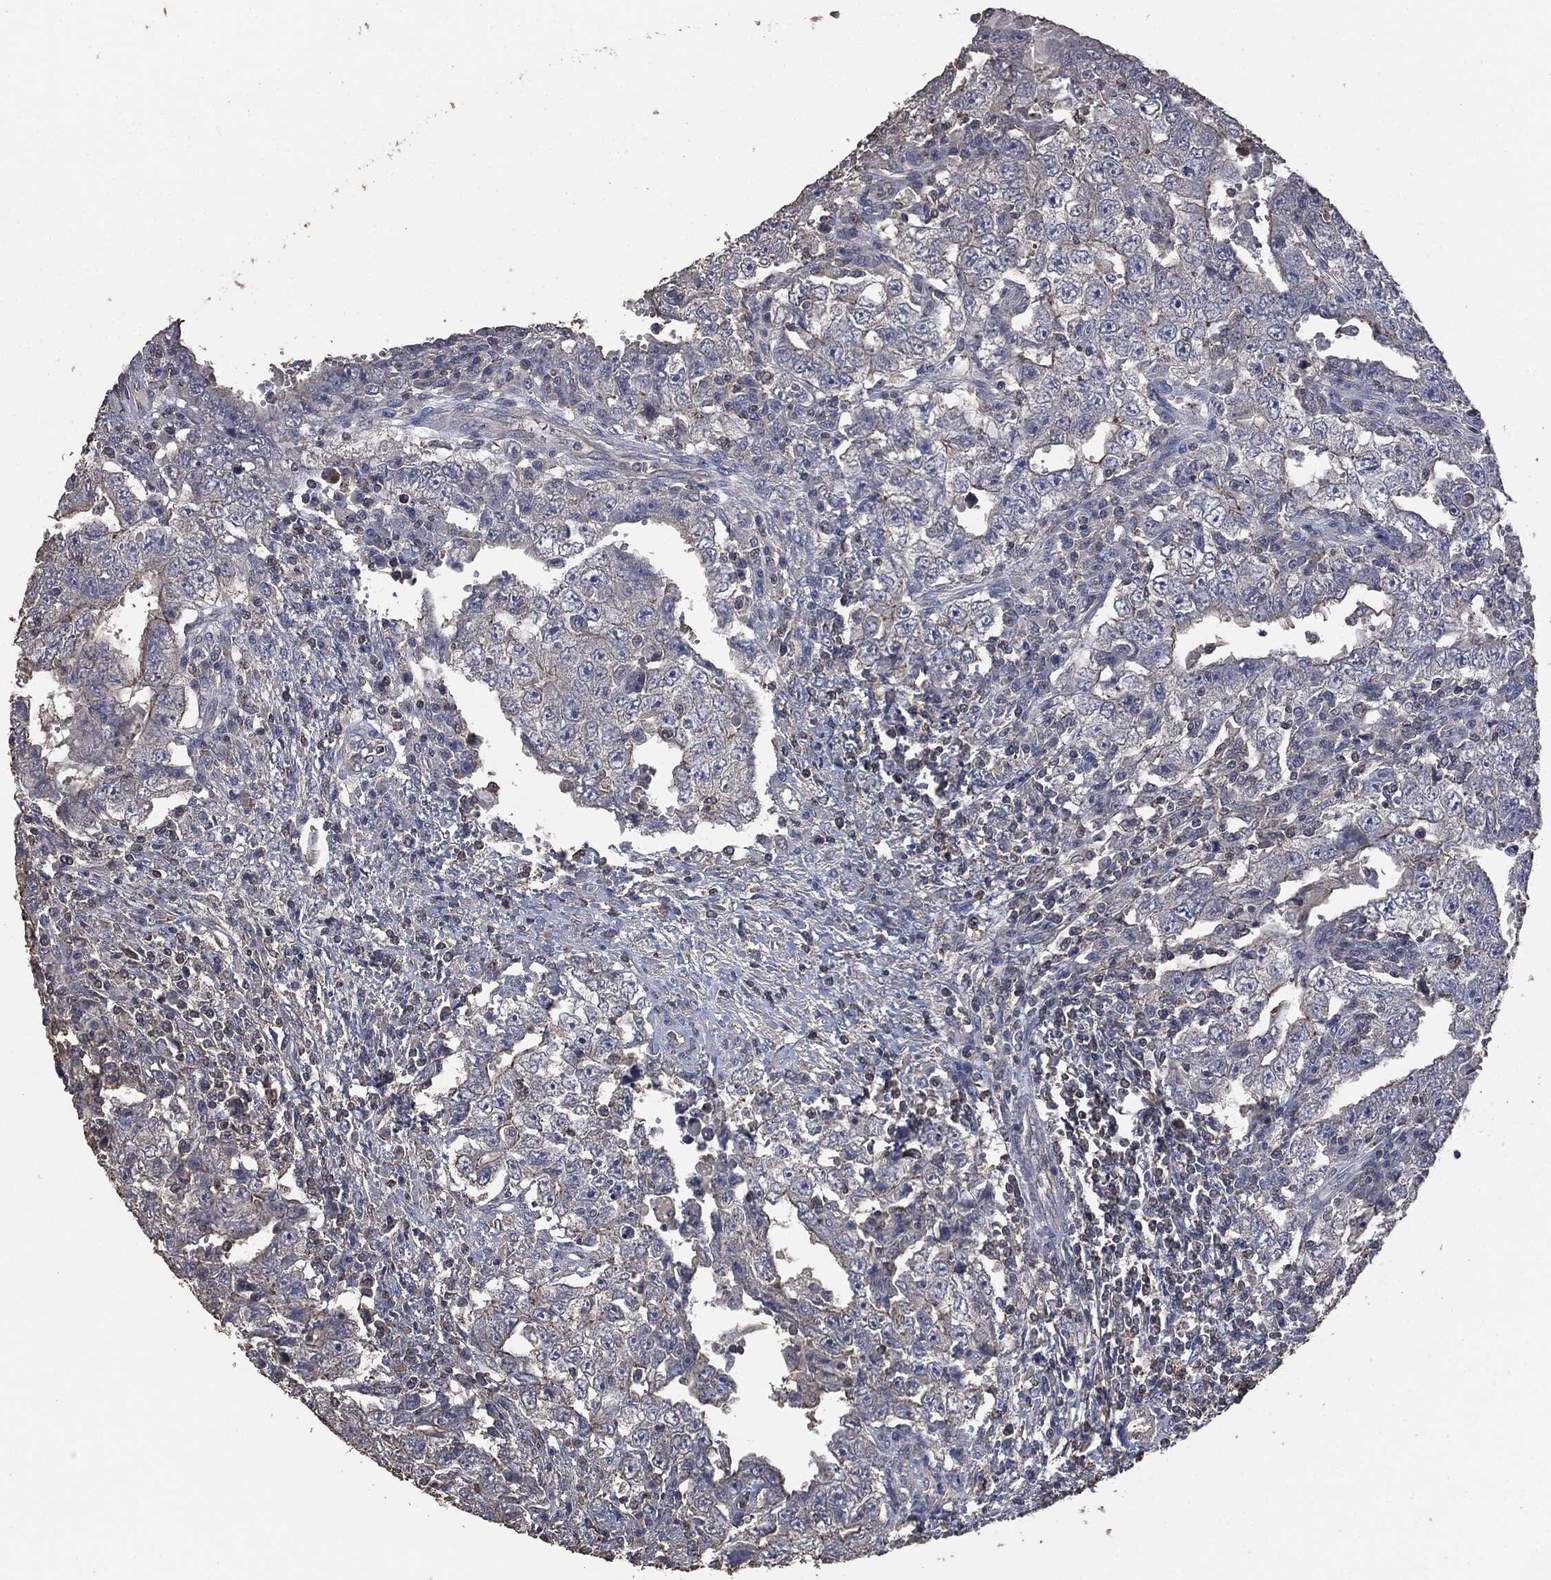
{"staining": {"intensity": "negative", "quantity": "none", "location": "none"}, "tissue": "testis cancer", "cell_type": "Tumor cells", "image_type": "cancer", "snomed": [{"axis": "morphology", "description": "Carcinoma, Embryonal, NOS"}, {"axis": "topography", "description": "Testis"}], "caption": "Immunohistochemical staining of embryonal carcinoma (testis) reveals no significant expression in tumor cells.", "gene": "MSLN", "patient": {"sex": "male", "age": 26}}